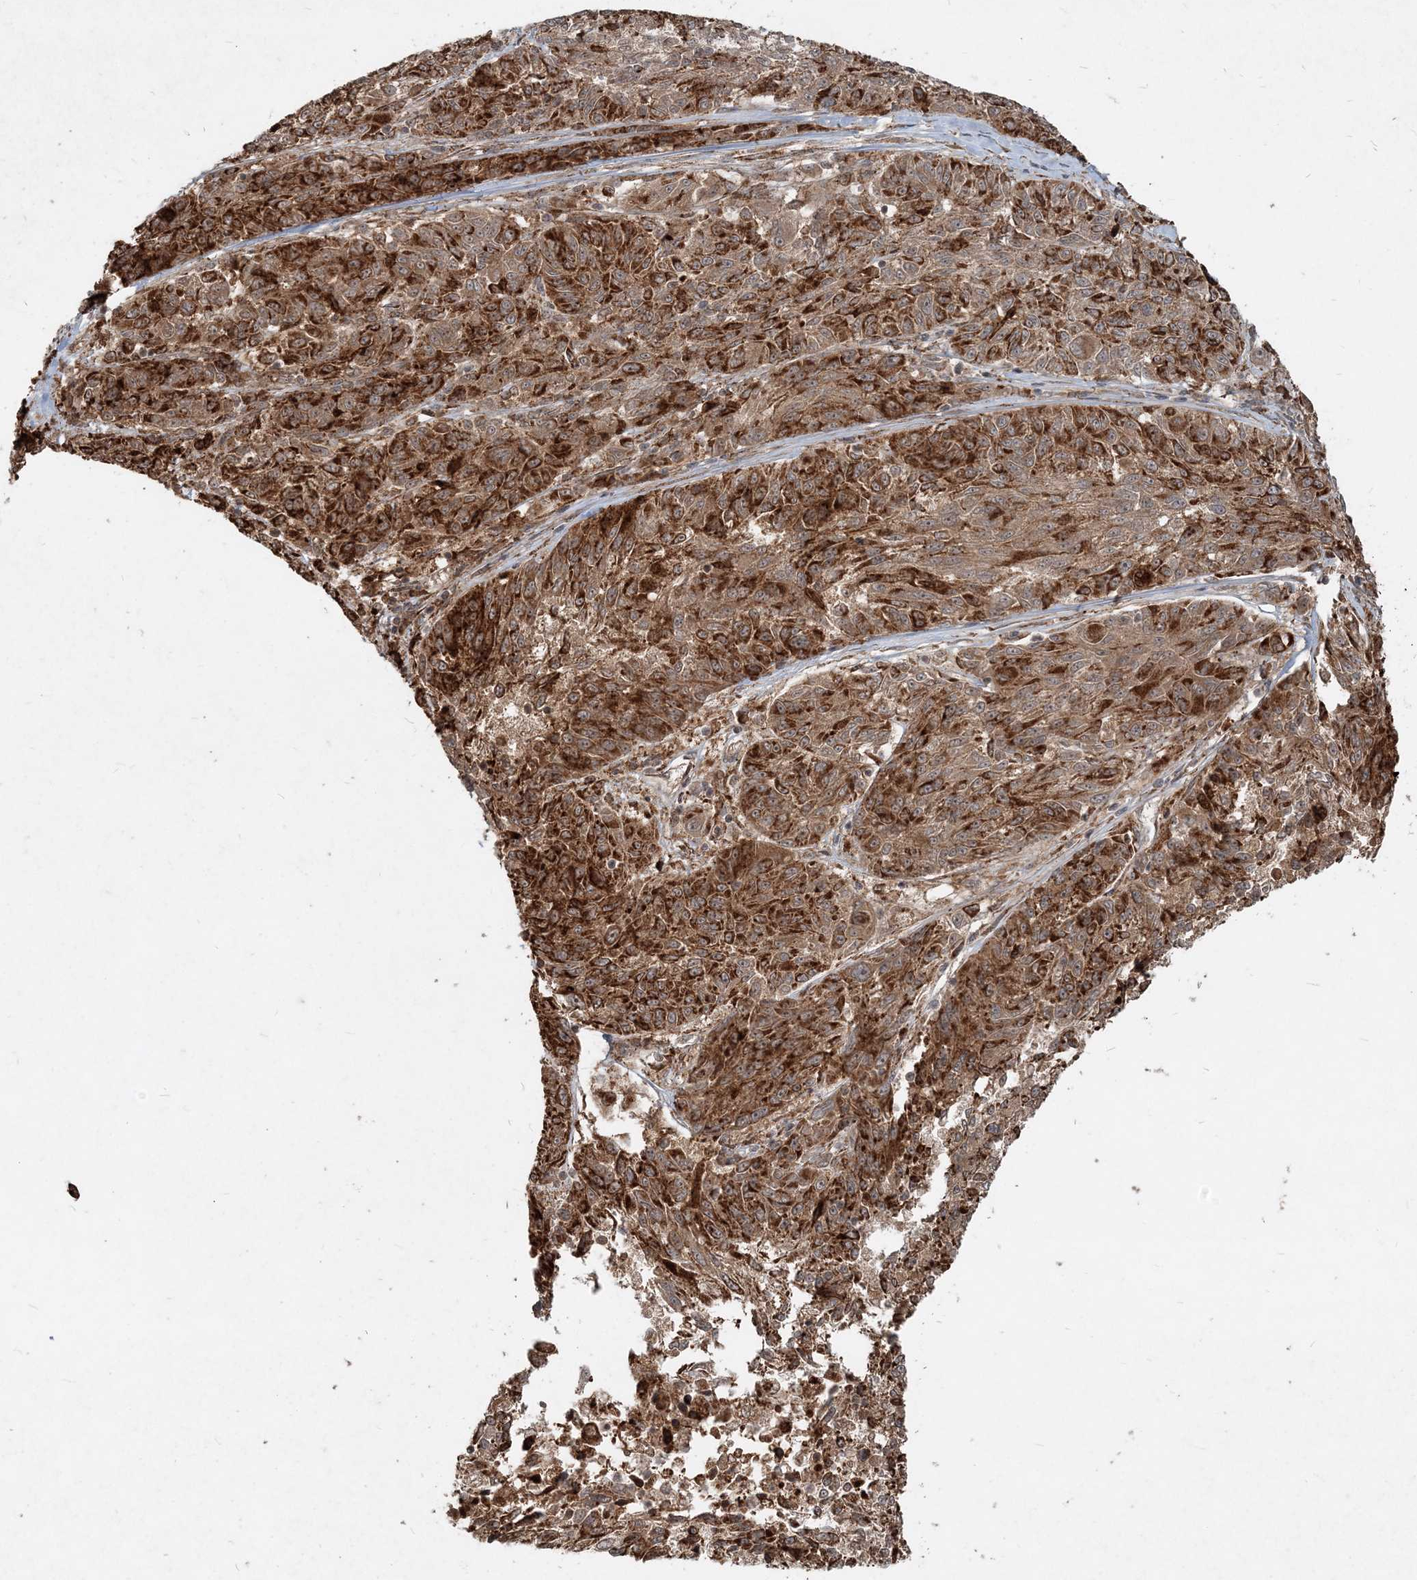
{"staining": {"intensity": "moderate", "quantity": ">75%", "location": "cytoplasmic/membranous"}, "tissue": "melanoma", "cell_type": "Tumor cells", "image_type": "cancer", "snomed": [{"axis": "morphology", "description": "Malignant melanoma, NOS"}, {"axis": "topography", "description": "Skin"}], "caption": "Melanoma stained for a protein reveals moderate cytoplasmic/membranous positivity in tumor cells.", "gene": "NARS1", "patient": {"sex": "male", "age": 53}}